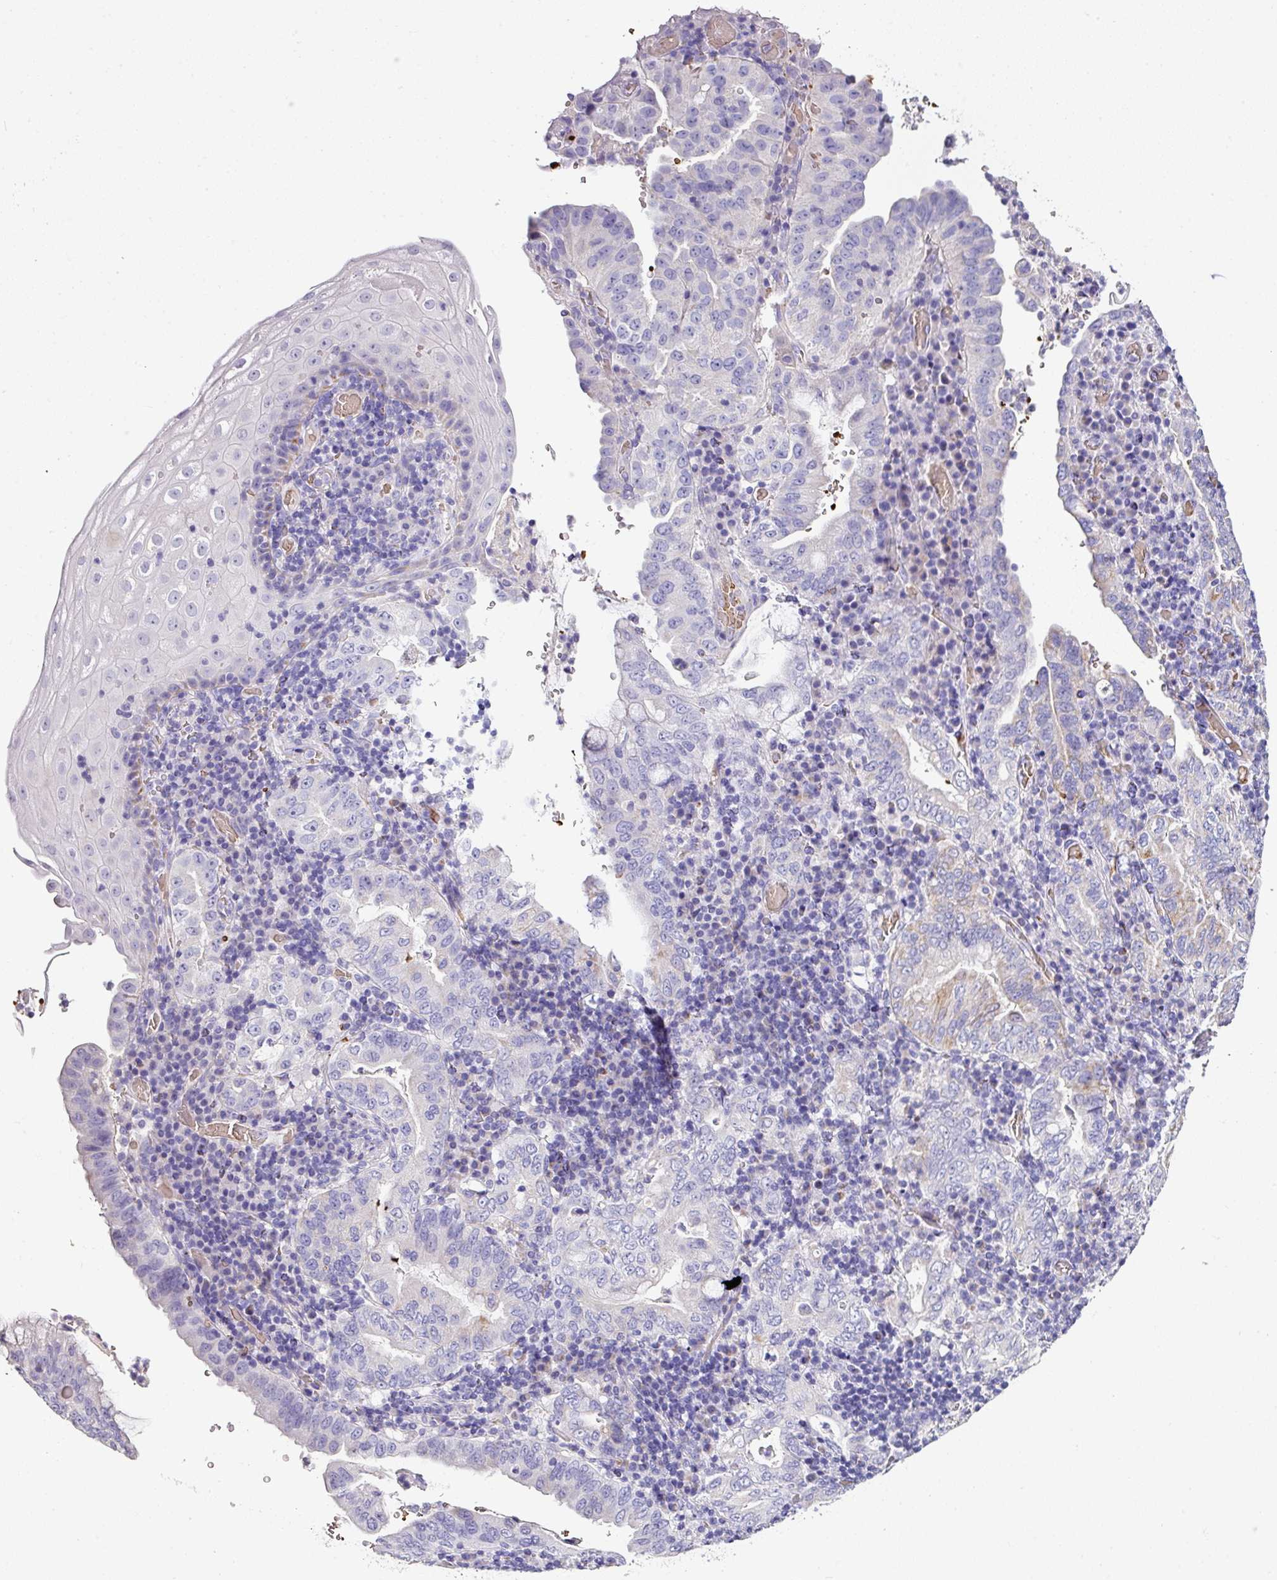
{"staining": {"intensity": "negative", "quantity": "none", "location": "none"}, "tissue": "stomach cancer", "cell_type": "Tumor cells", "image_type": "cancer", "snomed": [{"axis": "morphology", "description": "Normal tissue, NOS"}, {"axis": "morphology", "description": "Adenocarcinoma, NOS"}, {"axis": "topography", "description": "Esophagus"}, {"axis": "topography", "description": "Stomach, upper"}, {"axis": "topography", "description": "Peripheral nerve tissue"}], "caption": "Immunohistochemical staining of human stomach cancer (adenocarcinoma) reveals no significant staining in tumor cells.", "gene": "NAPSA", "patient": {"sex": "male", "age": 62}}